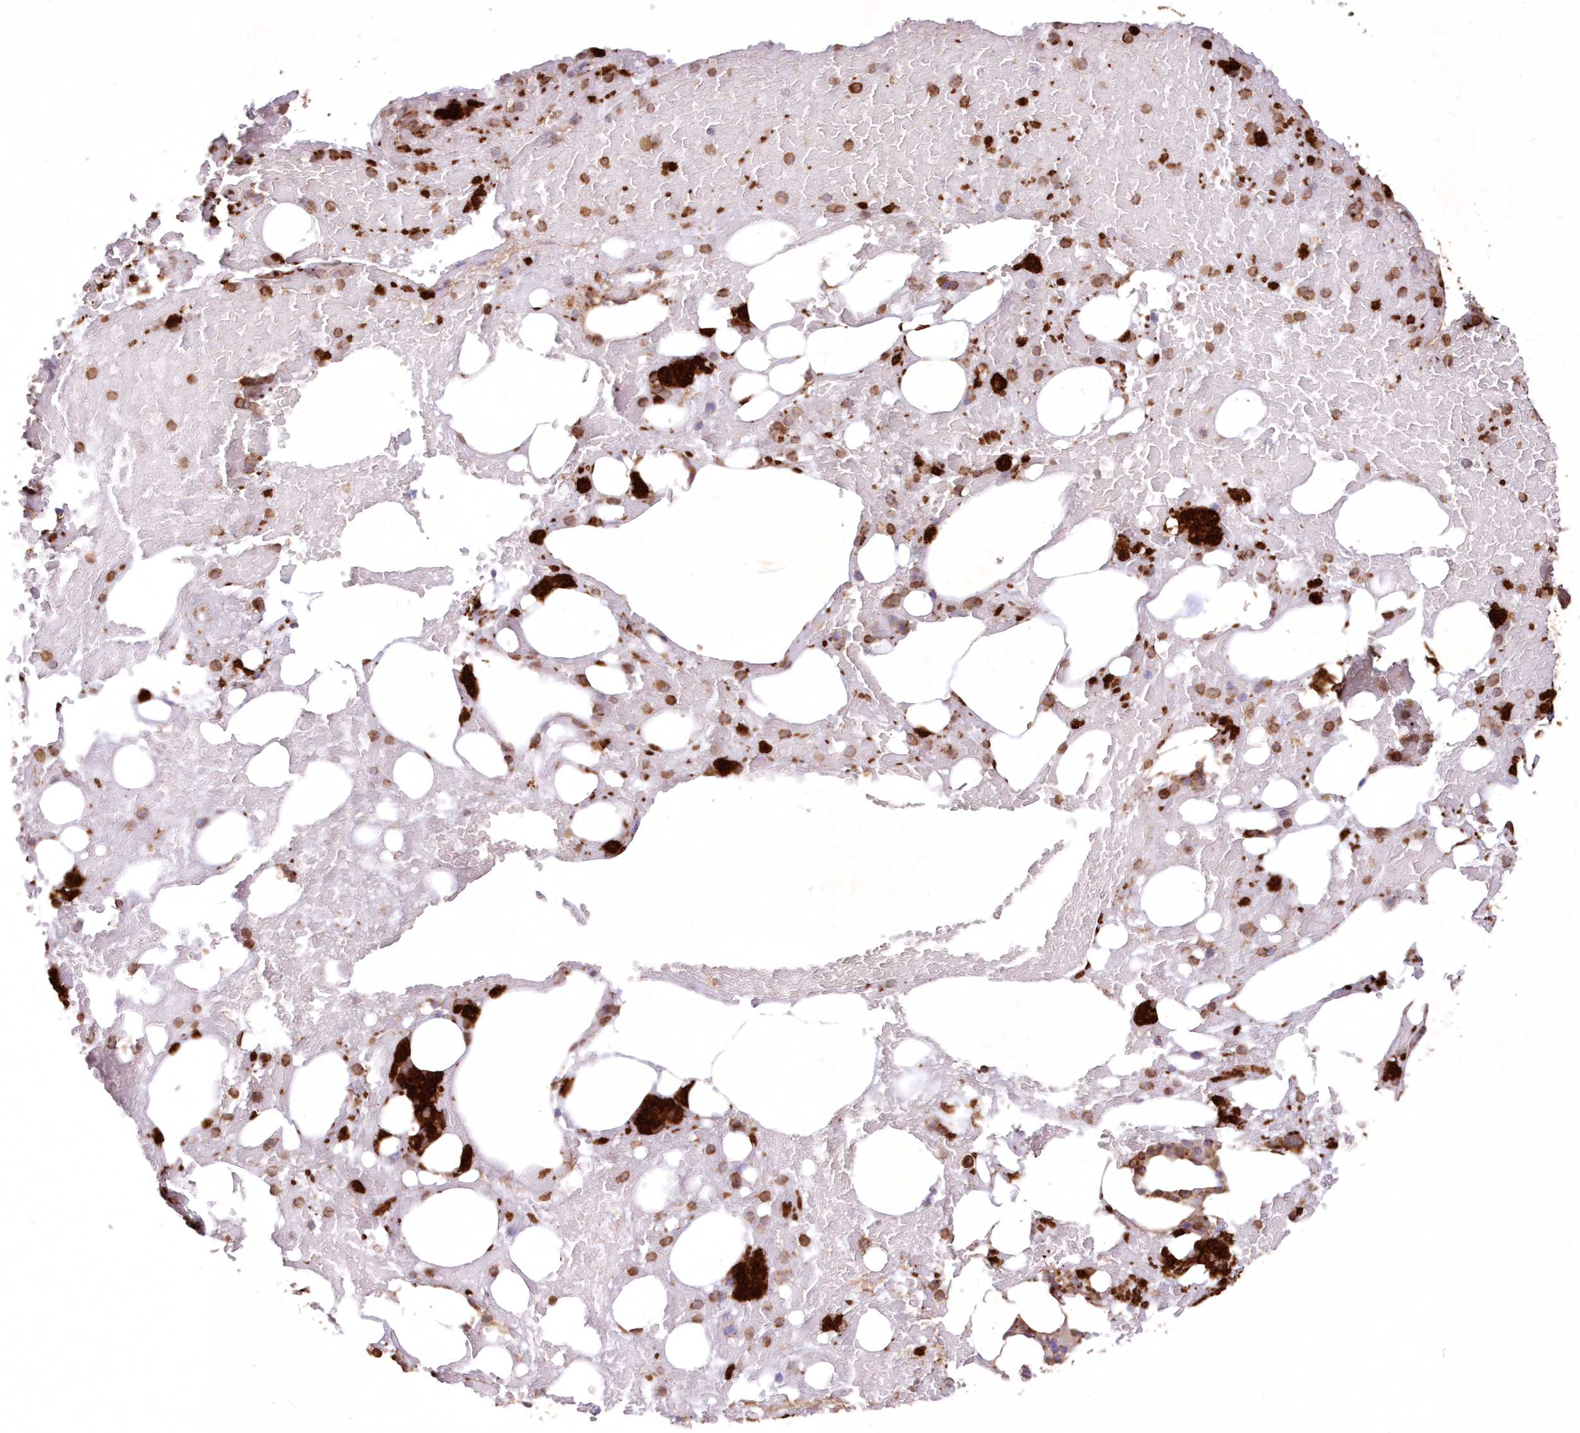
{"staining": {"intensity": "strong", "quantity": "25%-75%", "location": "cytoplasmic/membranous"}, "tissue": "bone marrow", "cell_type": "Hematopoietic cells", "image_type": "normal", "snomed": [{"axis": "morphology", "description": "Normal tissue, NOS"}, {"axis": "topography", "description": "Bone marrow"}], "caption": "About 25%-75% of hematopoietic cells in benign bone marrow show strong cytoplasmic/membranous protein expression as visualized by brown immunohistochemical staining.", "gene": "TMEM139", "patient": {"sex": "male", "age": 60}}